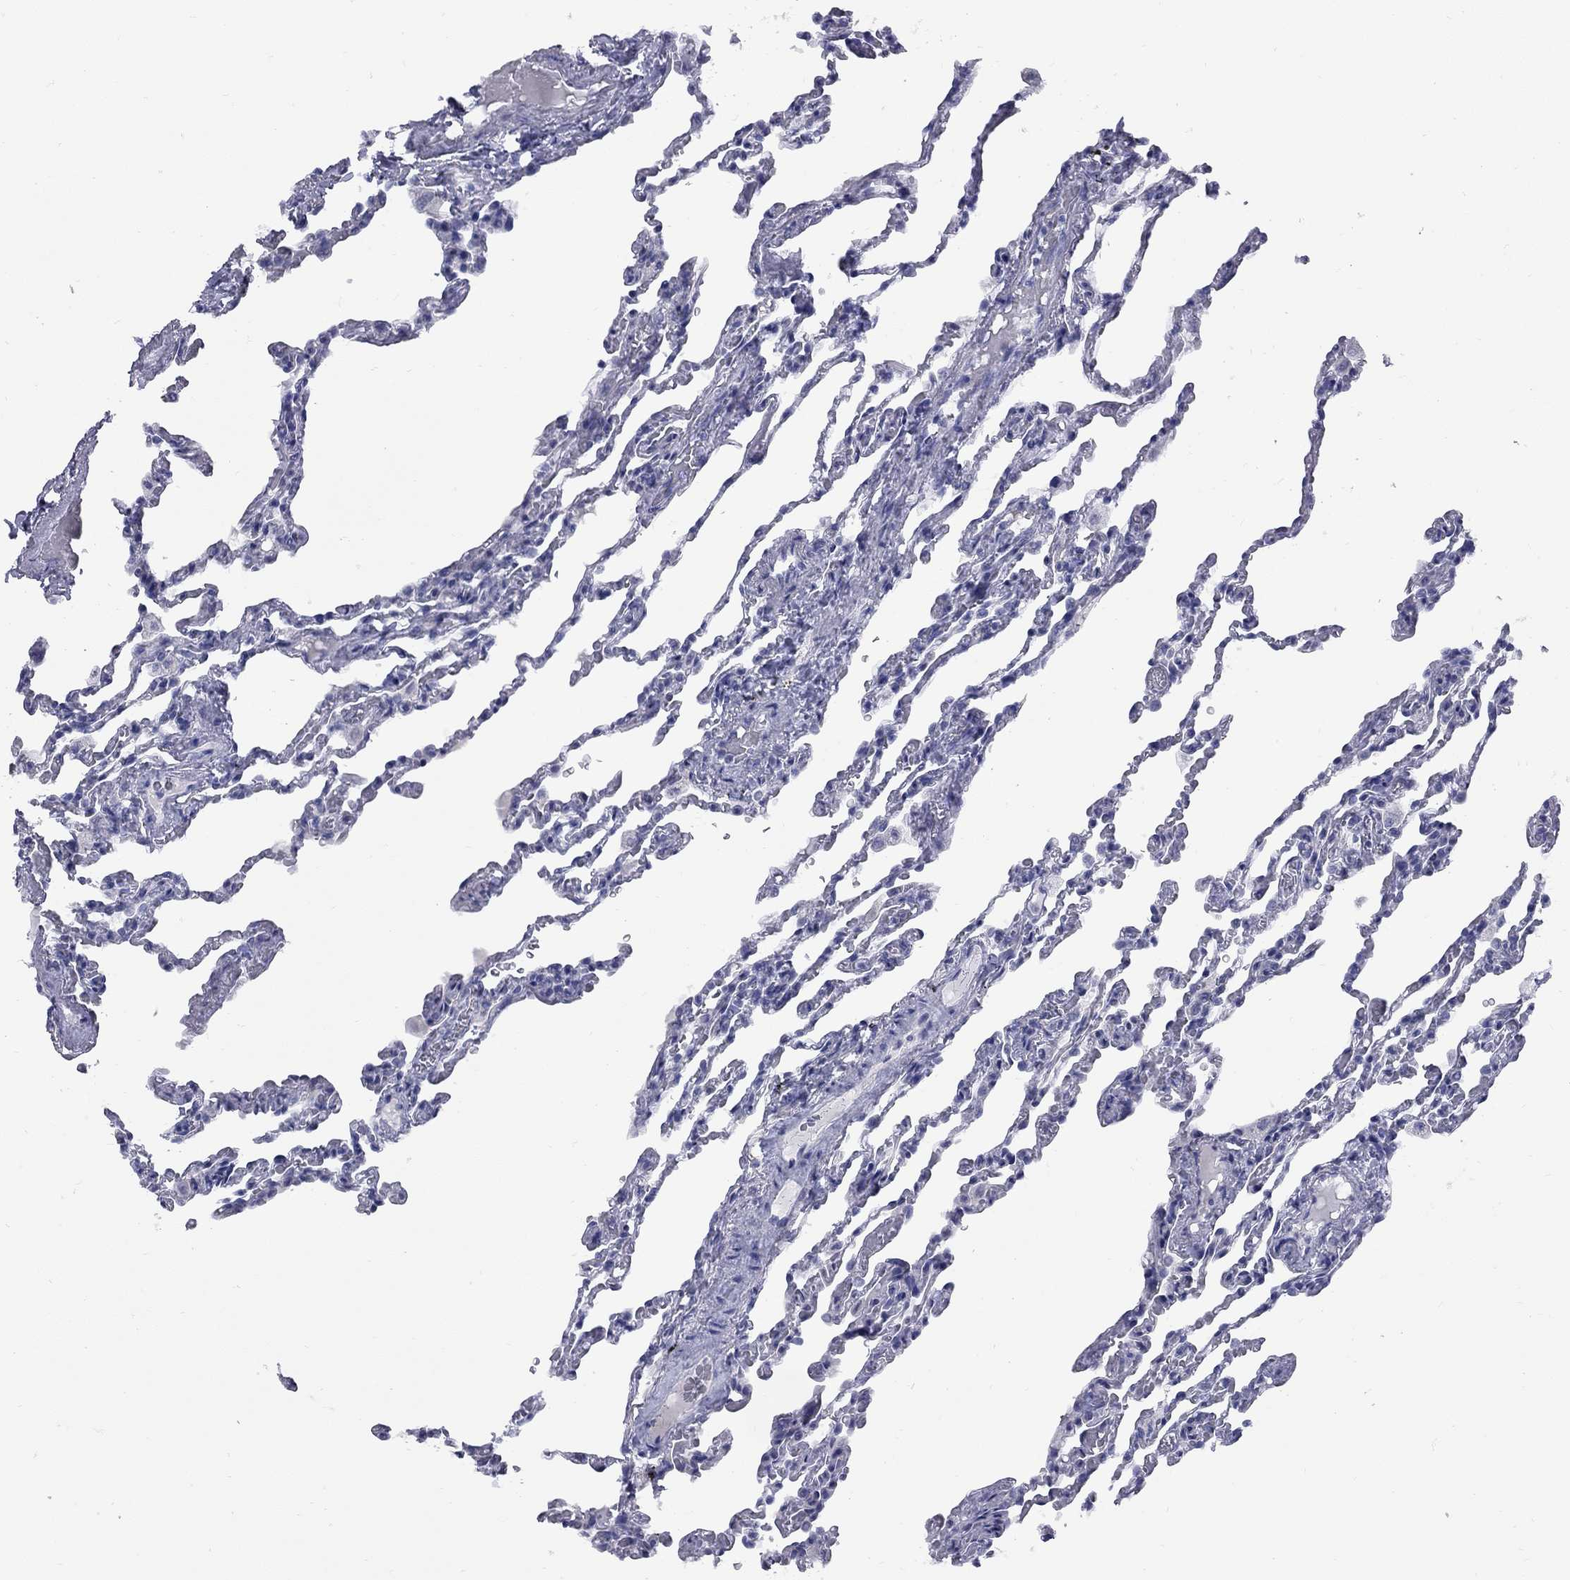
{"staining": {"intensity": "negative", "quantity": "none", "location": "none"}, "tissue": "lung", "cell_type": "Alveolar cells", "image_type": "normal", "snomed": [{"axis": "morphology", "description": "Normal tissue, NOS"}, {"axis": "topography", "description": "Lung"}], "caption": "Immunohistochemical staining of normal human lung shows no significant positivity in alveolar cells. (DAB (3,3'-diaminobenzidine) immunohistochemistry (IHC), high magnification).", "gene": "ABCB4", "patient": {"sex": "female", "age": 43}}